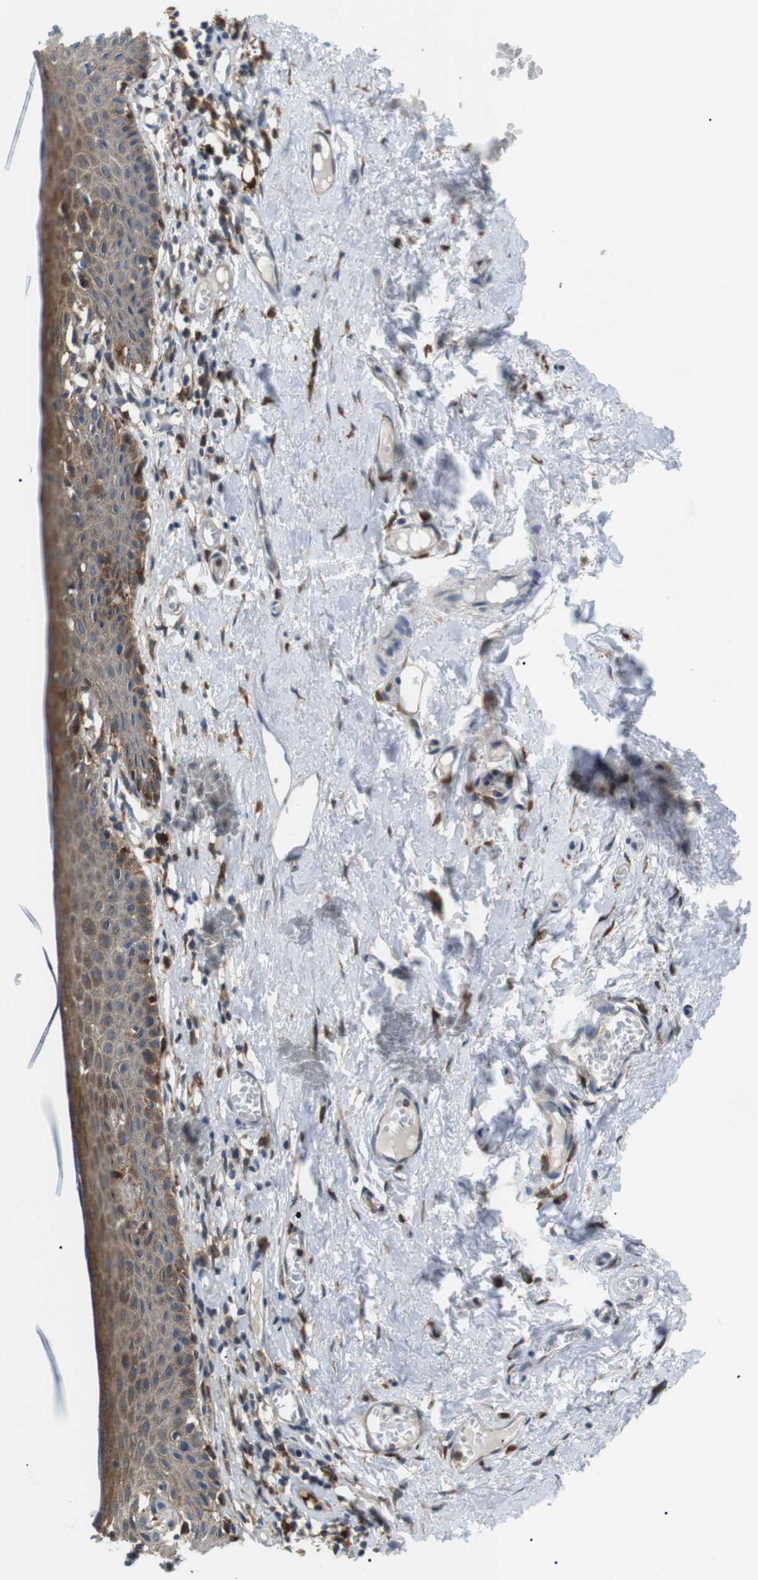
{"staining": {"intensity": "moderate", "quantity": ">75%", "location": "cytoplasmic/membranous"}, "tissue": "skin", "cell_type": "Epidermal cells", "image_type": "normal", "snomed": [{"axis": "morphology", "description": "Normal tissue, NOS"}, {"axis": "topography", "description": "Adipose tissue"}, {"axis": "topography", "description": "Vascular tissue"}, {"axis": "topography", "description": "Anal"}, {"axis": "topography", "description": "Peripheral nerve tissue"}], "caption": "IHC of unremarkable human skin demonstrates medium levels of moderate cytoplasmic/membranous staining in approximately >75% of epidermal cells.", "gene": "RAB9A", "patient": {"sex": "female", "age": 54}}